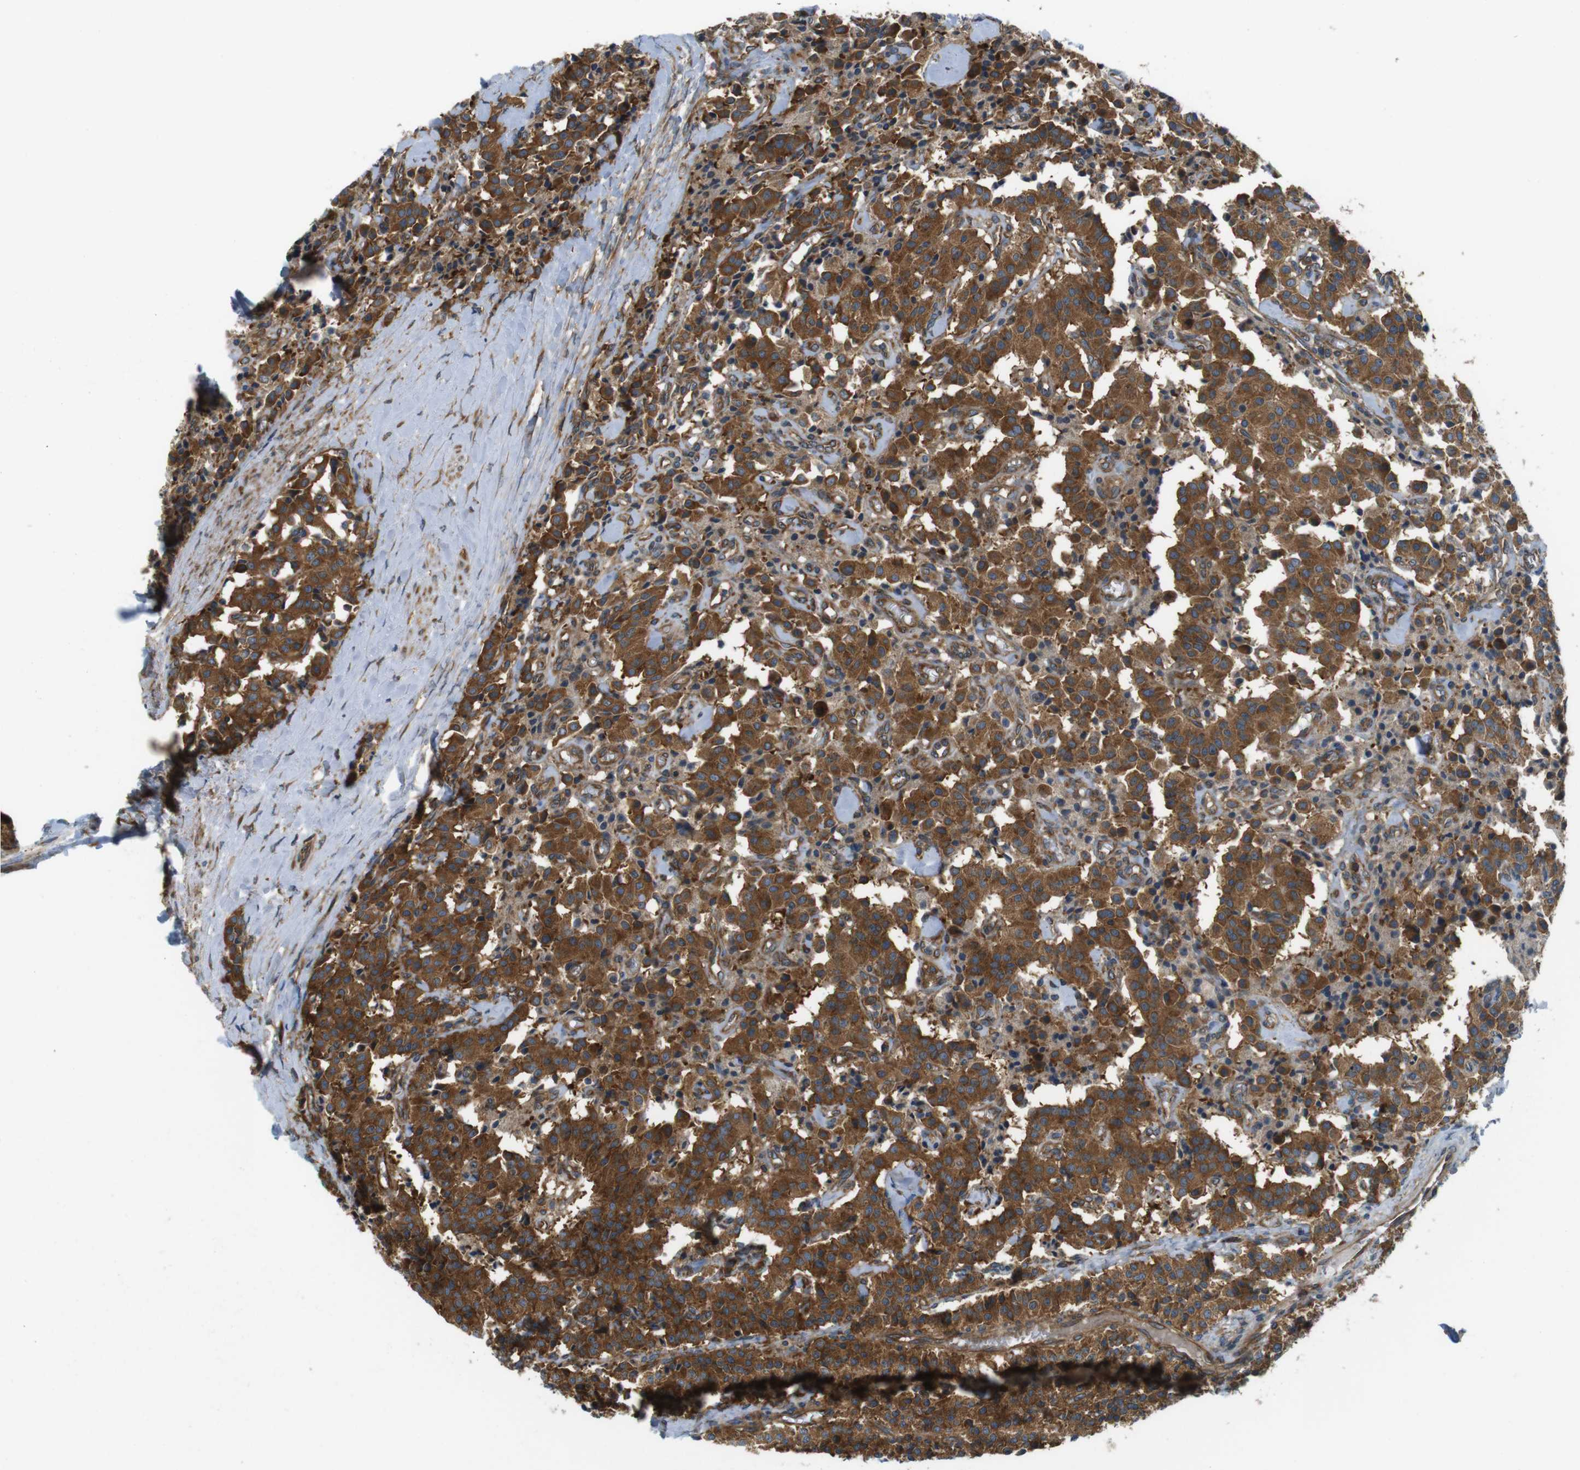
{"staining": {"intensity": "moderate", "quantity": ">75%", "location": "cytoplasmic/membranous"}, "tissue": "carcinoid", "cell_type": "Tumor cells", "image_type": "cancer", "snomed": [{"axis": "morphology", "description": "Carcinoid, malignant, NOS"}, {"axis": "topography", "description": "Lung"}], "caption": "Malignant carcinoid stained with DAB (3,3'-diaminobenzidine) IHC exhibits medium levels of moderate cytoplasmic/membranous expression in about >75% of tumor cells.", "gene": "TSC1", "patient": {"sex": "male", "age": 30}}